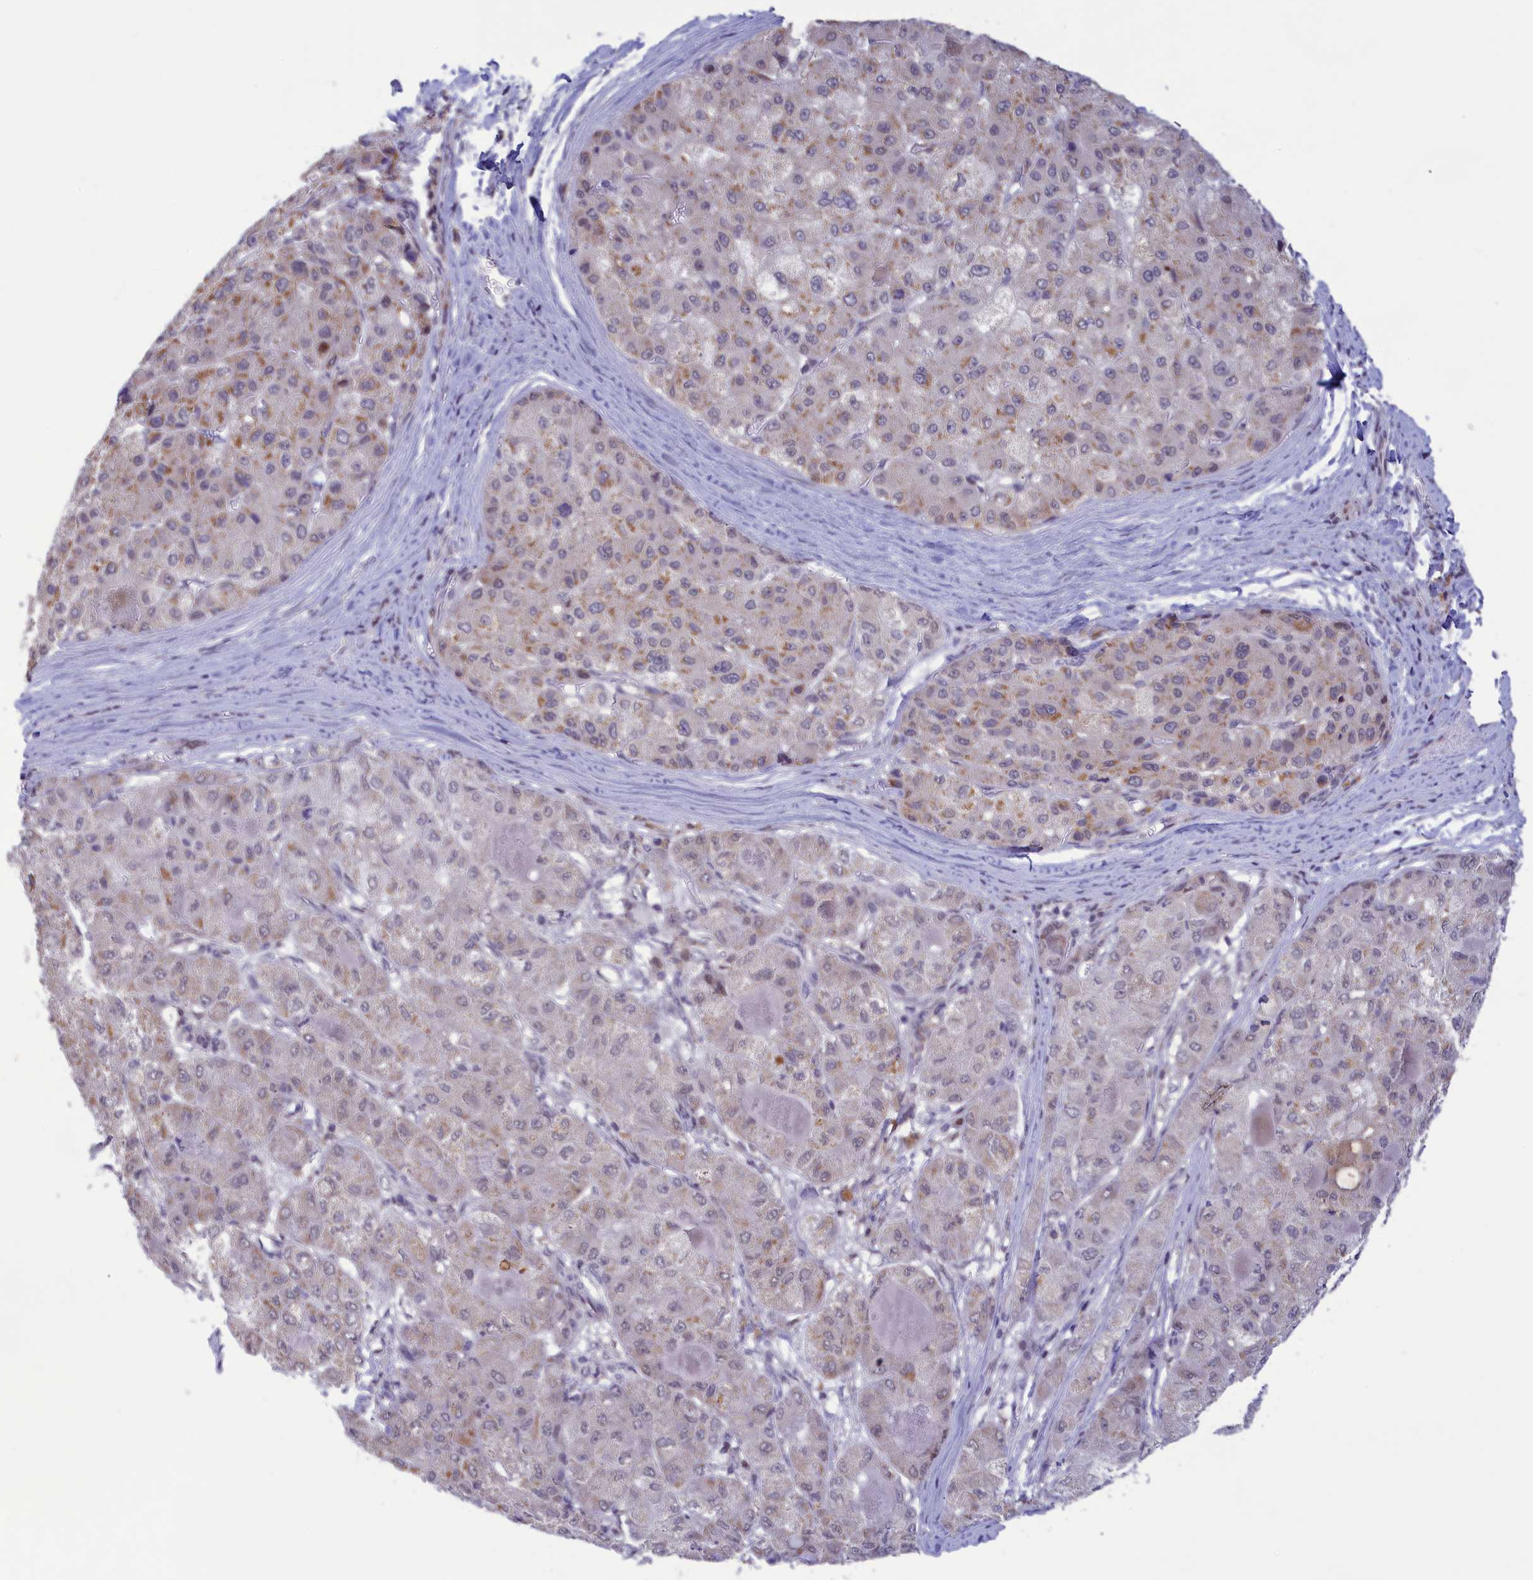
{"staining": {"intensity": "weak", "quantity": "25%-75%", "location": "cytoplasmic/membranous"}, "tissue": "liver cancer", "cell_type": "Tumor cells", "image_type": "cancer", "snomed": [{"axis": "morphology", "description": "Carcinoma, Hepatocellular, NOS"}, {"axis": "topography", "description": "Liver"}], "caption": "A low amount of weak cytoplasmic/membranous positivity is present in approximately 25%-75% of tumor cells in liver cancer tissue.", "gene": "CORO2A", "patient": {"sex": "male", "age": 80}}